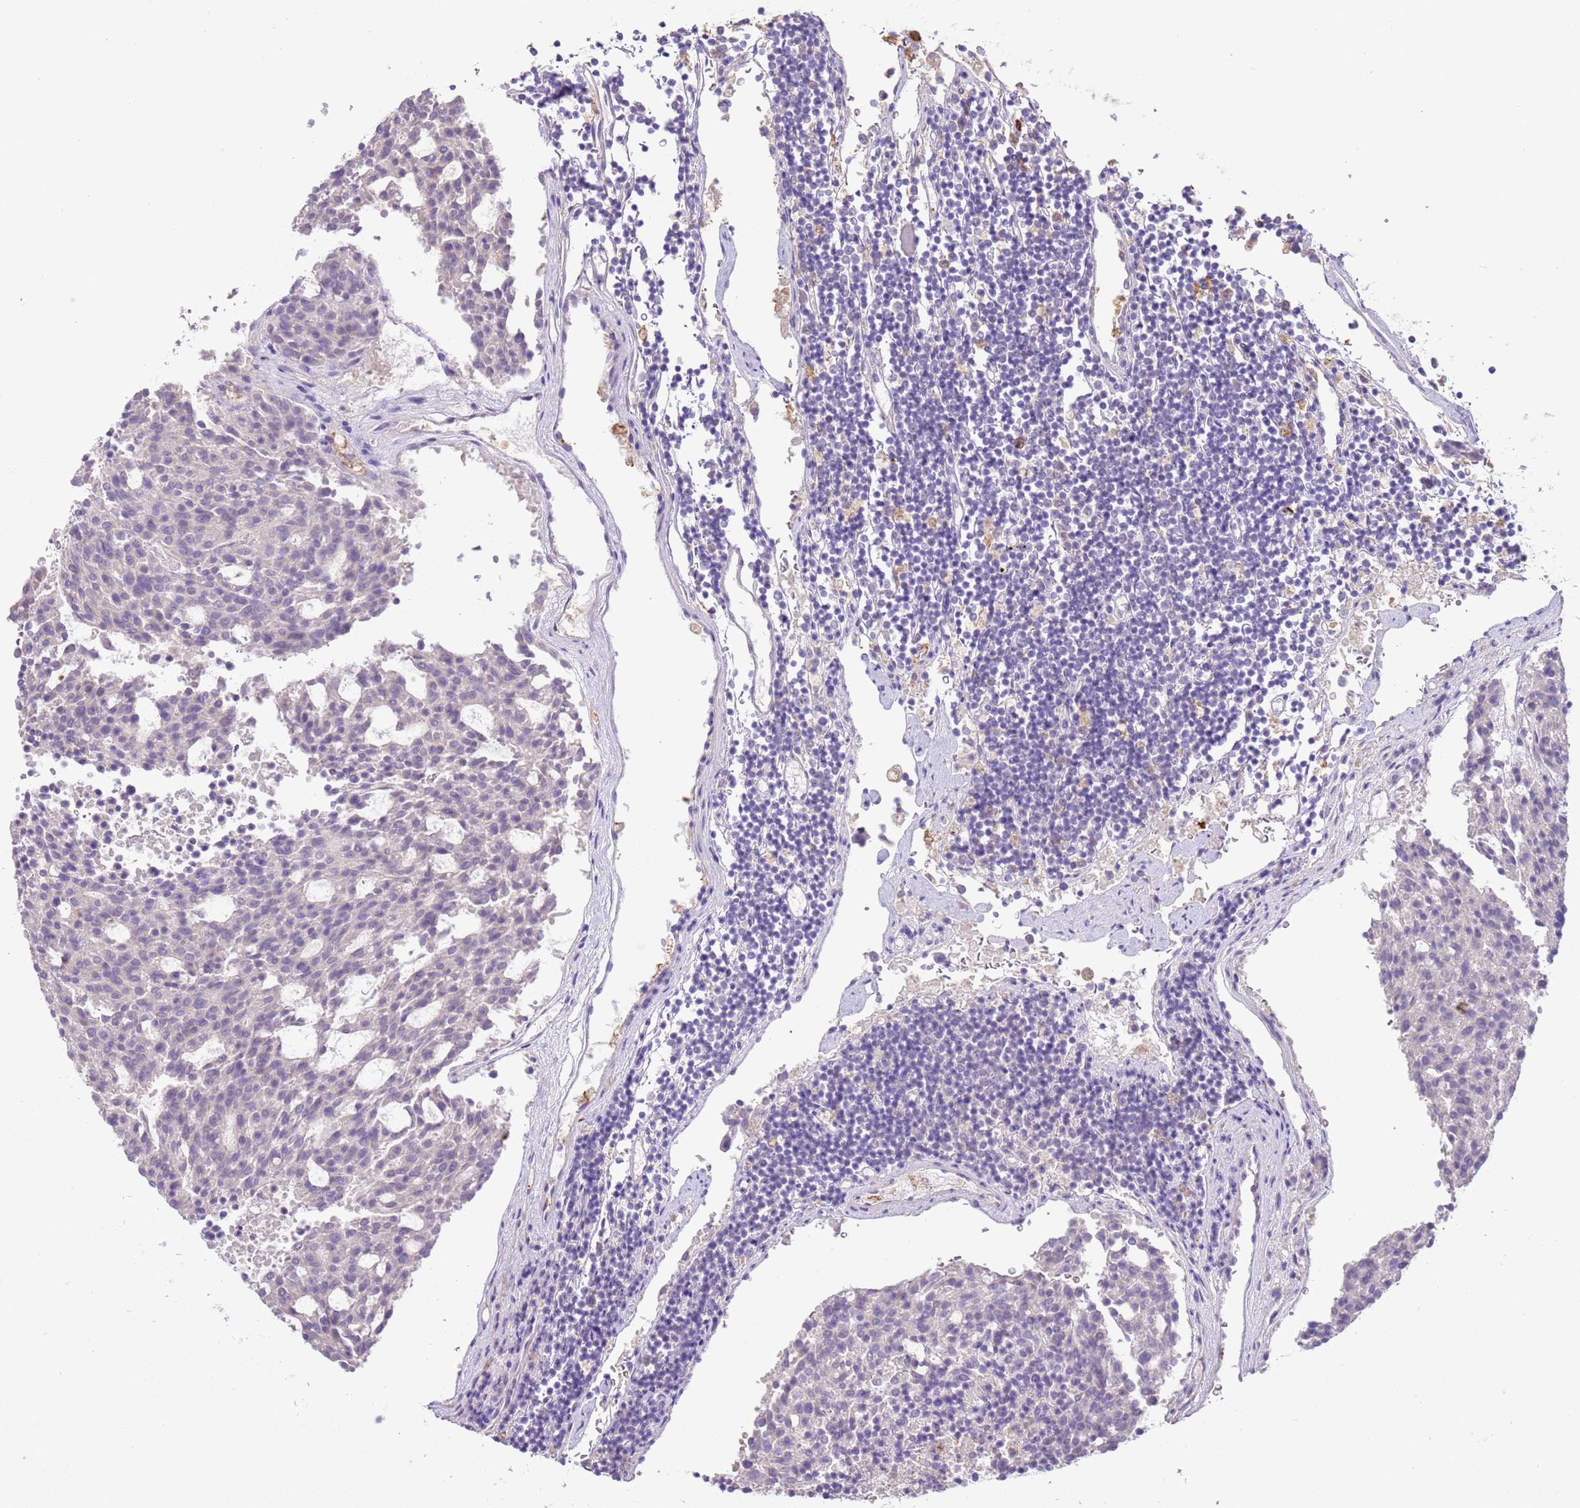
{"staining": {"intensity": "negative", "quantity": "none", "location": "none"}, "tissue": "carcinoid", "cell_type": "Tumor cells", "image_type": "cancer", "snomed": [{"axis": "morphology", "description": "Carcinoid, malignant, NOS"}, {"axis": "topography", "description": "Pancreas"}], "caption": "This is an IHC image of carcinoid. There is no staining in tumor cells.", "gene": "IL2RG", "patient": {"sex": "female", "age": 54}}